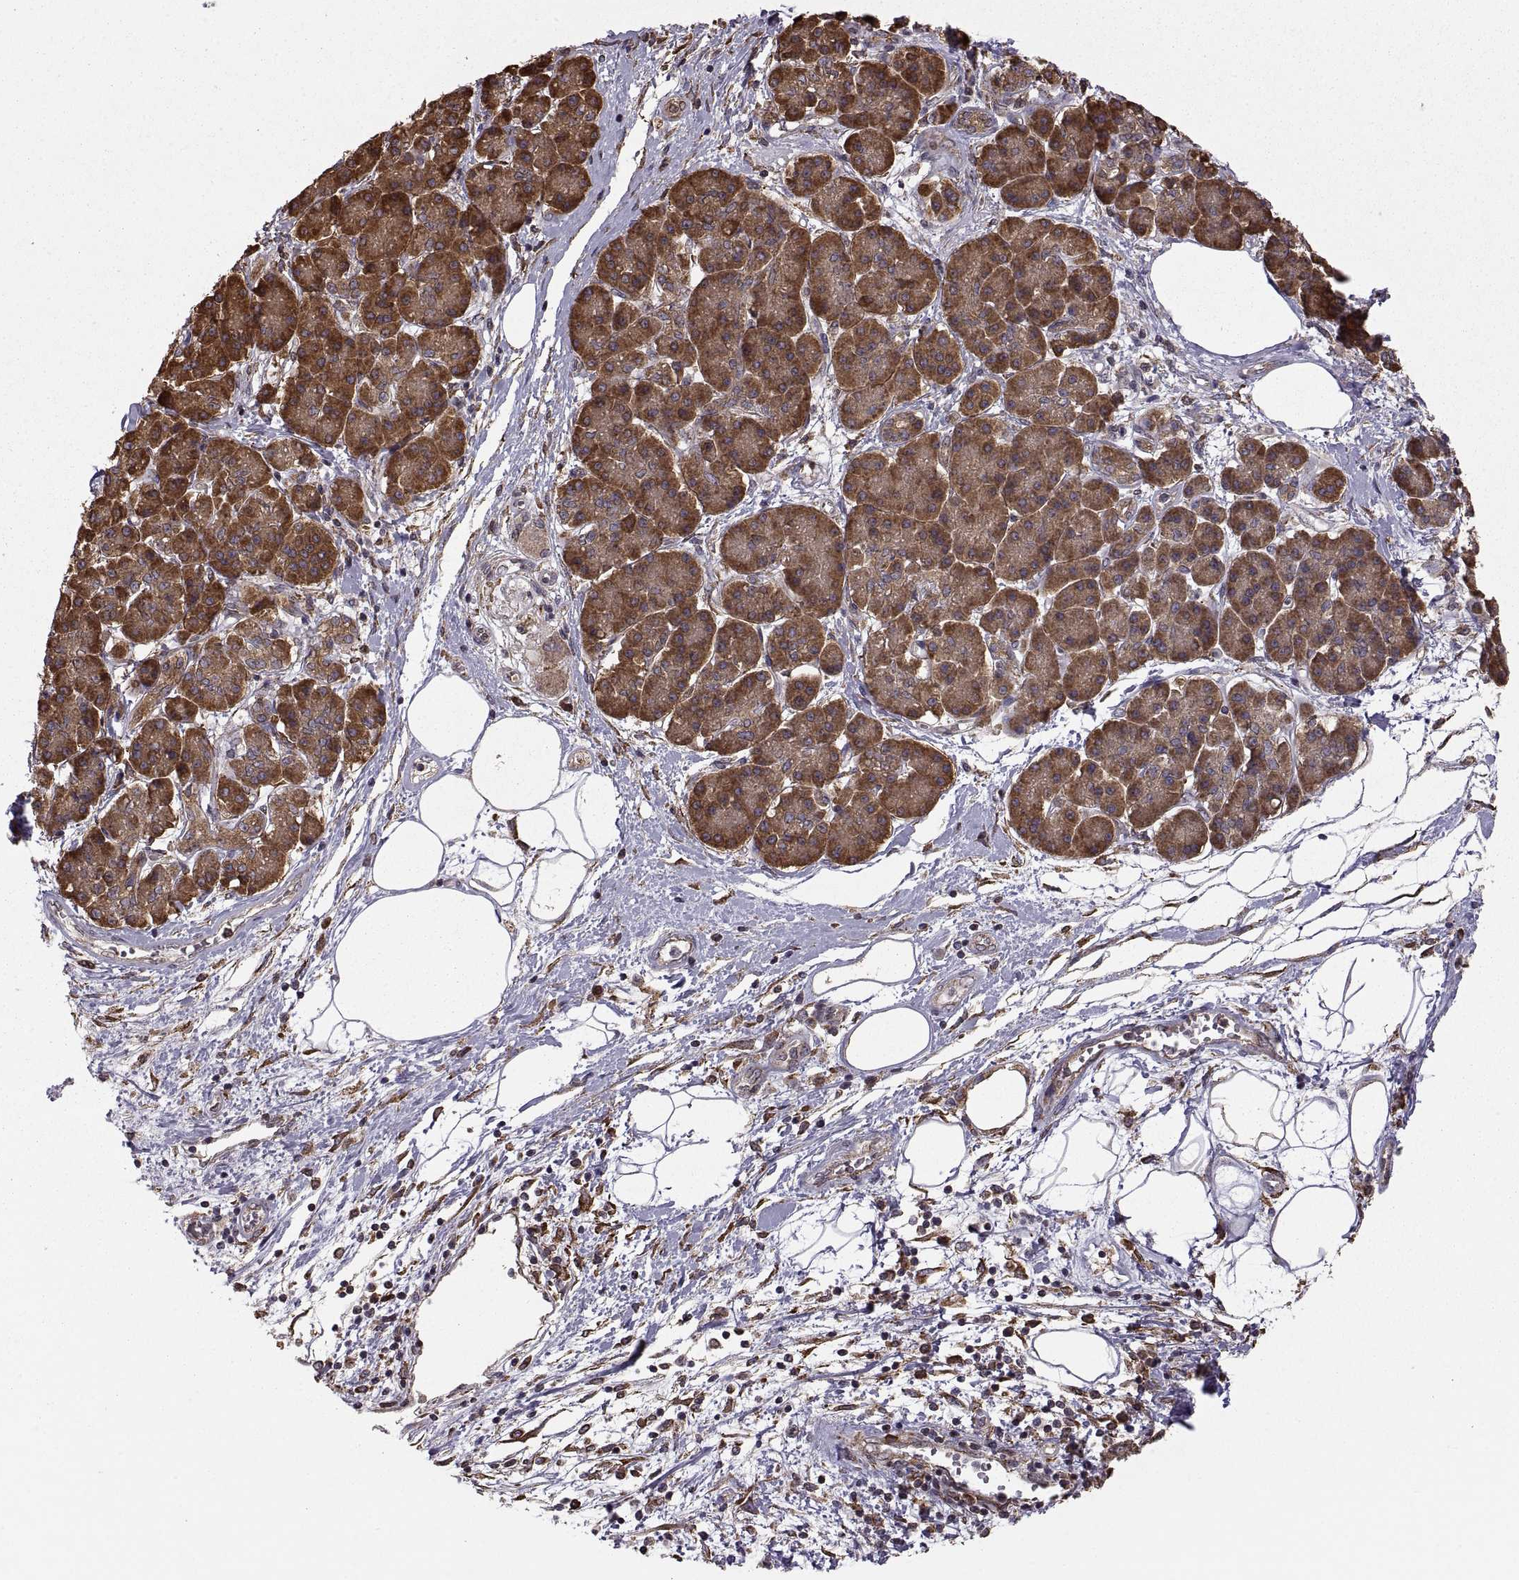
{"staining": {"intensity": "moderate", "quantity": "25%-75%", "location": "cytoplasmic/membranous"}, "tissue": "pancreatic cancer", "cell_type": "Tumor cells", "image_type": "cancer", "snomed": [{"axis": "morphology", "description": "Adenocarcinoma, NOS"}, {"axis": "topography", "description": "Pancreas"}], "caption": "IHC histopathology image of neoplastic tissue: human pancreatic cancer (adenocarcinoma) stained using IHC exhibits medium levels of moderate protein expression localized specifically in the cytoplasmic/membranous of tumor cells, appearing as a cytoplasmic/membranous brown color.", "gene": "PDIA3", "patient": {"sex": "female", "age": 73}}